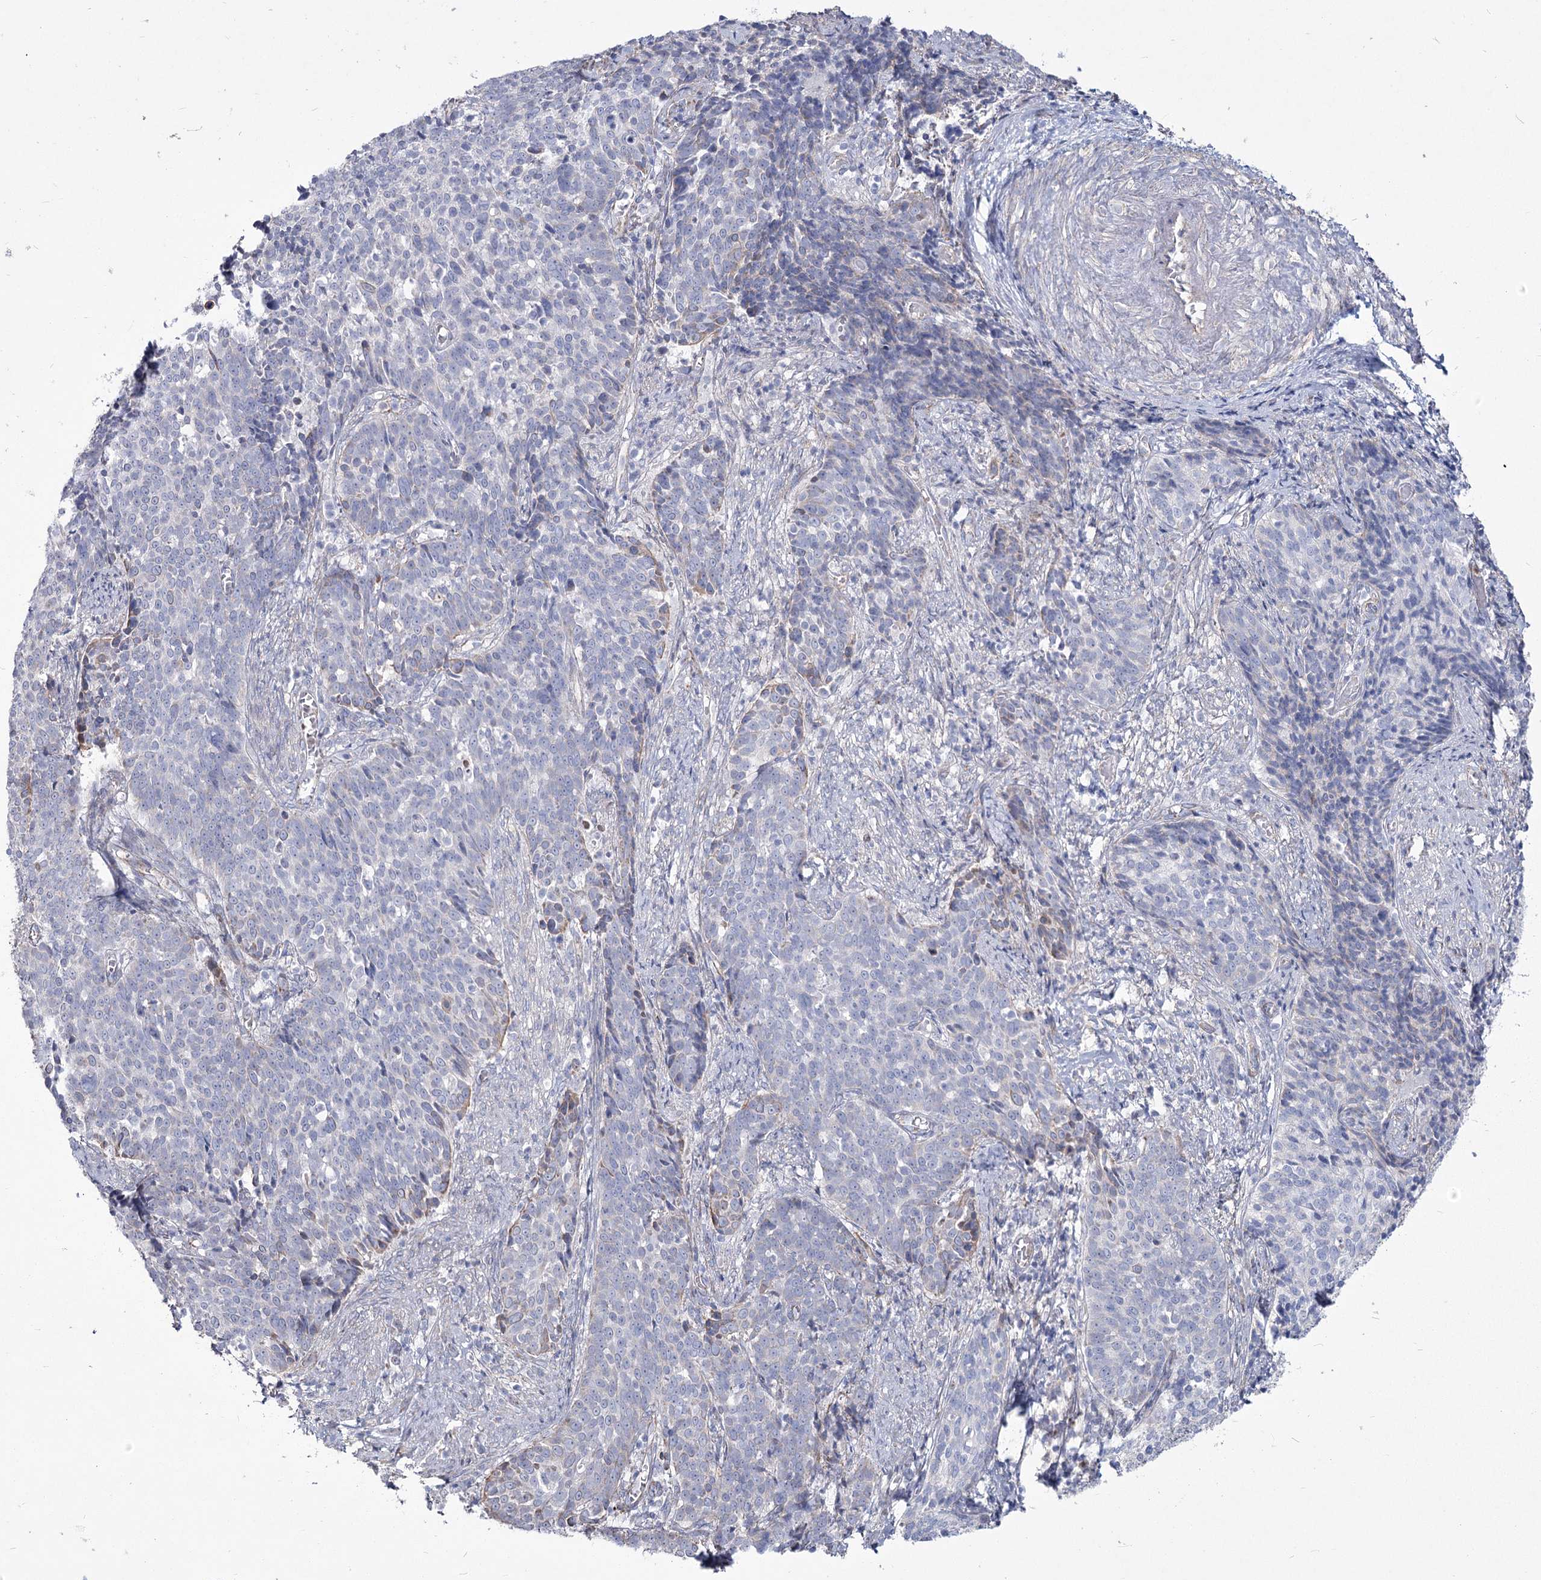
{"staining": {"intensity": "negative", "quantity": "none", "location": "none"}, "tissue": "cervical cancer", "cell_type": "Tumor cells", "image_type": "cancer", "snomed": [{"axis": "morphology", "description": "Squamous cell carcinoma, NOS"}, {"axis": "topography", "description": "Cervix"}], "caption": "Immunohistochemistry (IHC) photomicrograph of neoplastic tissue: human cervical squamous cell carcinoma stained with DAB (3,3'-diaminobenzidine) reveals no significant protein expression in tumor cells. (Stains: DAB immunohistochemistry with hematoxylin counter stain, Microscopy: brightfield microscopy at high magnification).", "gene": "ME3", "patient": {"sex": "female", "age": 39}}